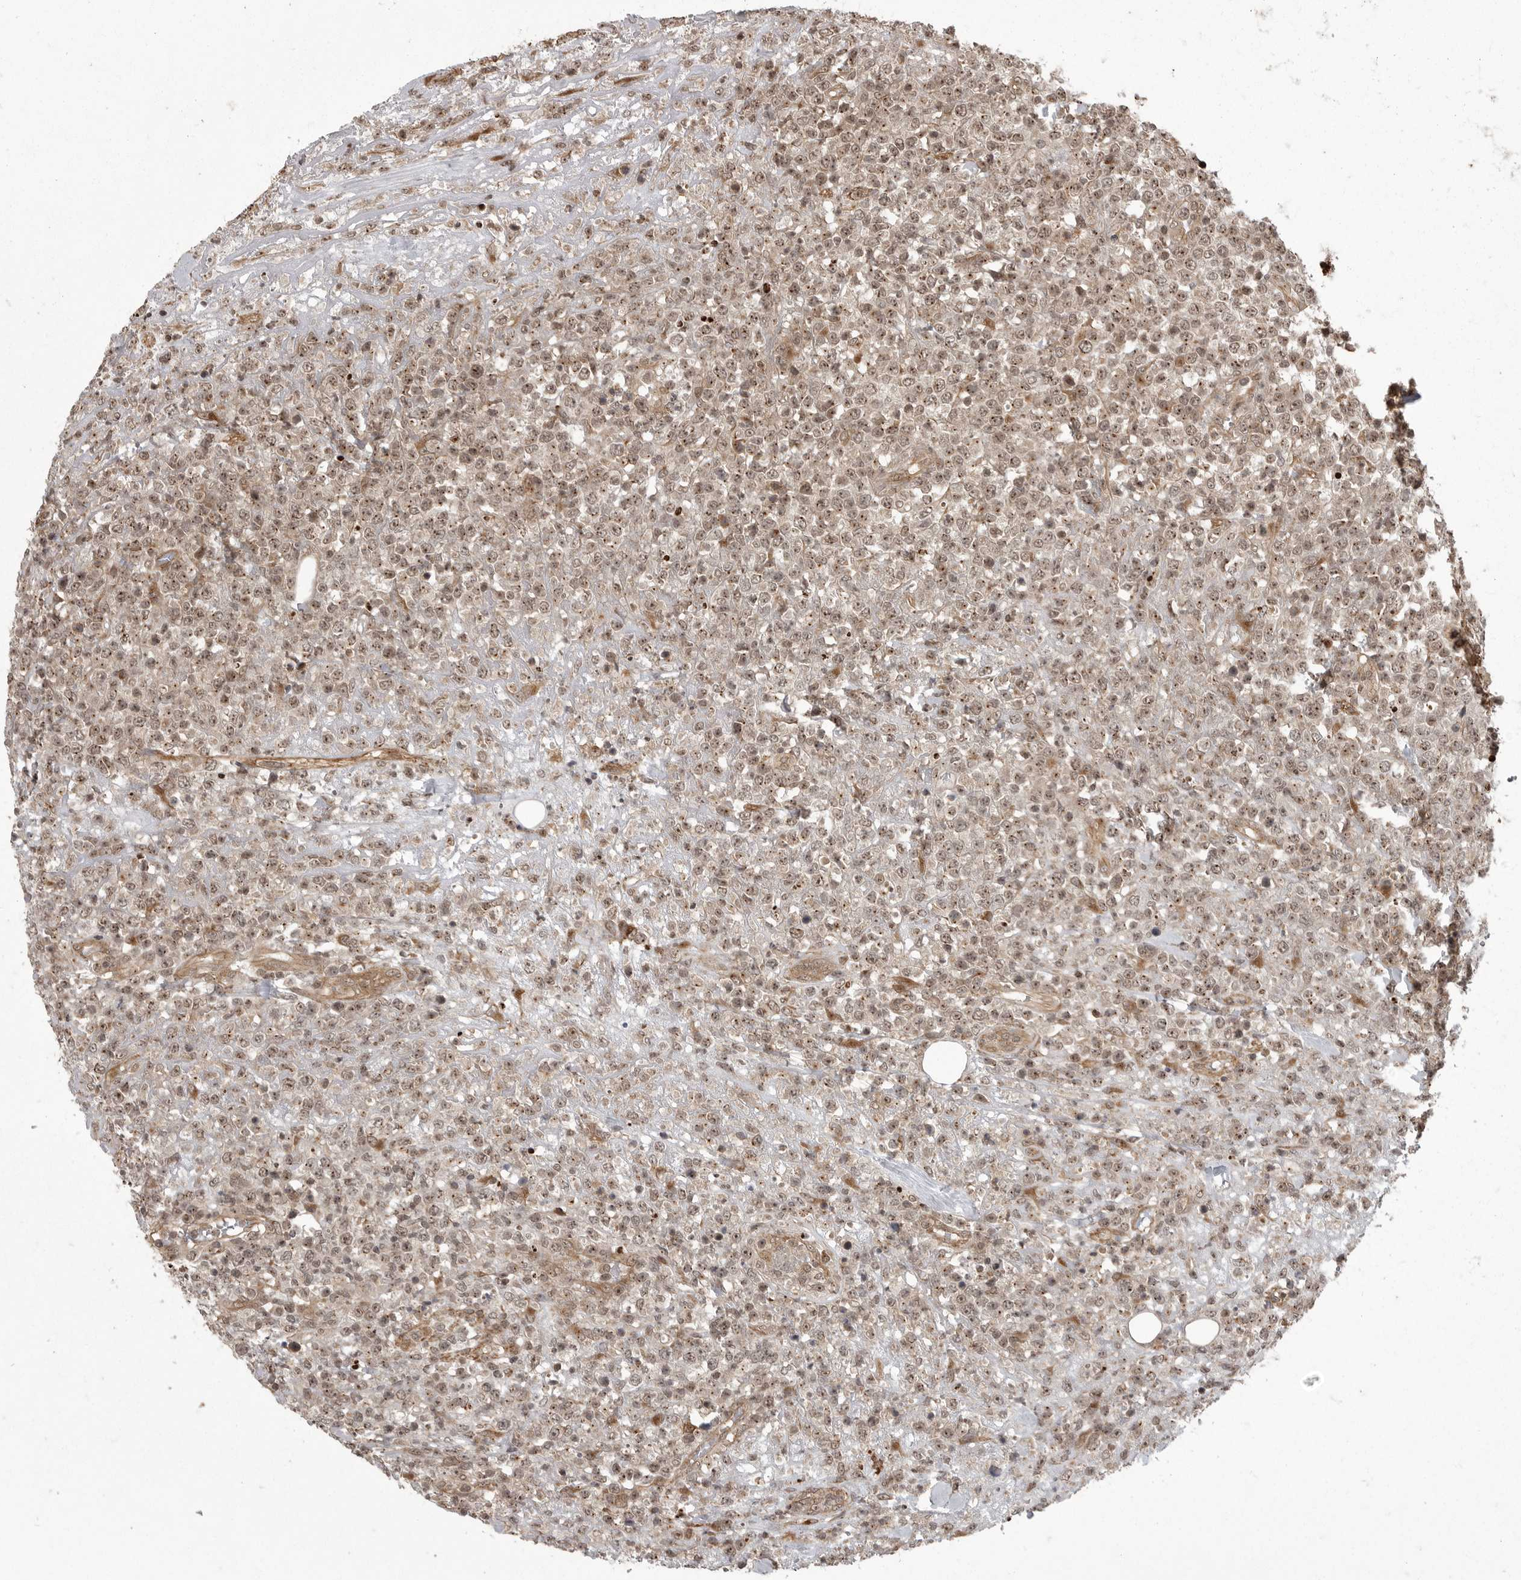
{"staining": {"intensity": "weak", "quantity": ">75%", "location": "cytoplasmic/membranous"}, "tissue": "lymphoma", "cell_type": "Tumor cells", "image_type": "cancer", "snomed": [{"axis": "morphology", "description": "Malignant lymphoma, non-Hodgkin's type, High grade"}, {"axis": "topography", "description": "Colon"}], "caption": "This is a photomicrograph of immunohistochemistry staining of lymphoma, which shows weak positivity in the cytoplasmic/membranous of tumor cells.", "gene": "DNAJC8", "patient": {"sex": "female", "age": 53}}